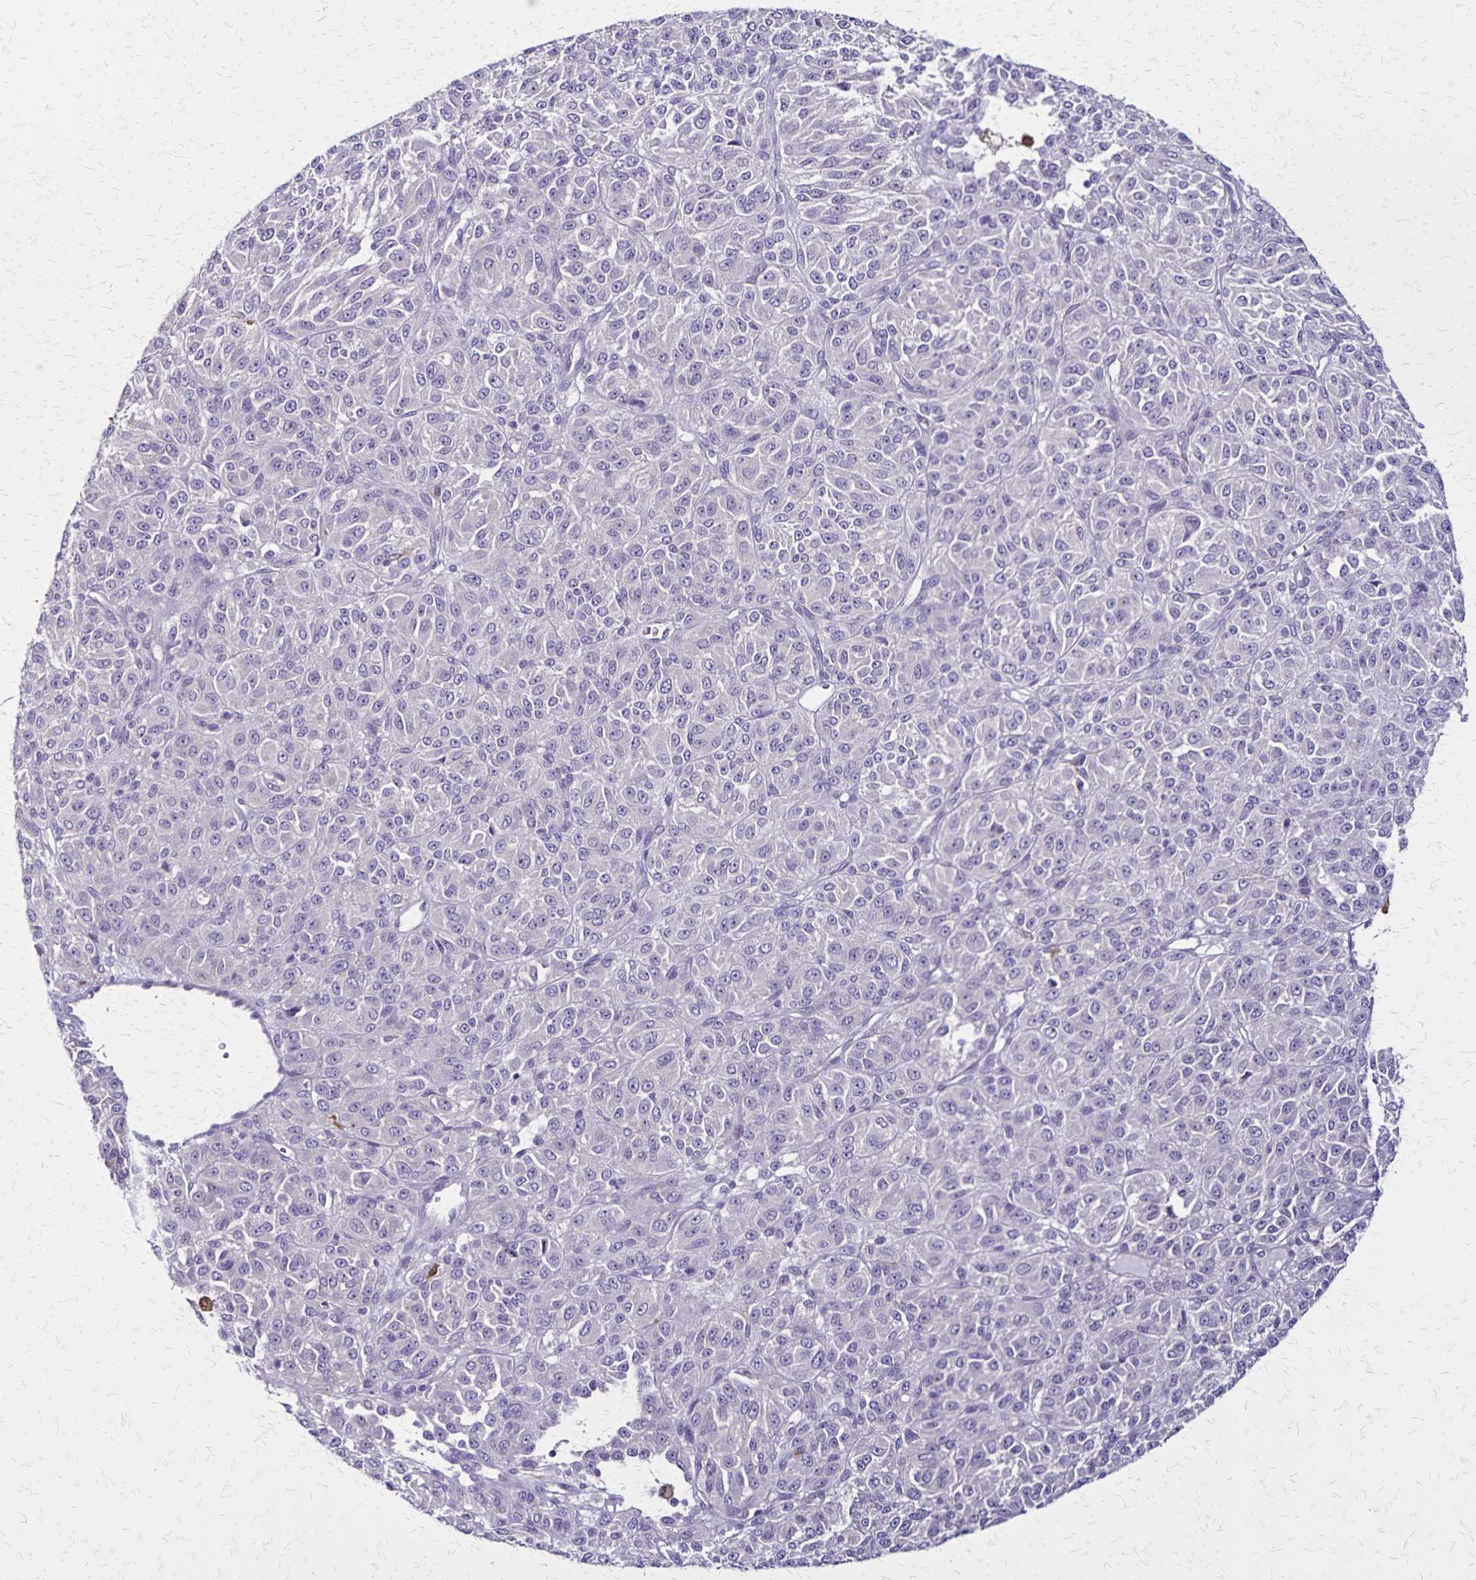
{"staining": {"intensity": "negative", "quantity": "none", "location": "none"}, "tissue": "melanoma", "cell_type": "Tumor cells", "image_type": "cancer", "snomed": [{"axis": "morphology", "description": "Malignant melanoma, Metastatic site"}, {"axis": "topography", "description": "Brain"}], "caption": "Protein analysis of melanoma reveals no significant expression in tumor cells. The staining was performed using DAB (3,3'-diaminobenzidine) to visualize the protein expression in brown, while the nuclei were stained in blue with hematoxylin (Magnification: 20x).", "gene": "ULBP3", "patient": {"sex": "female", "age": 56}}